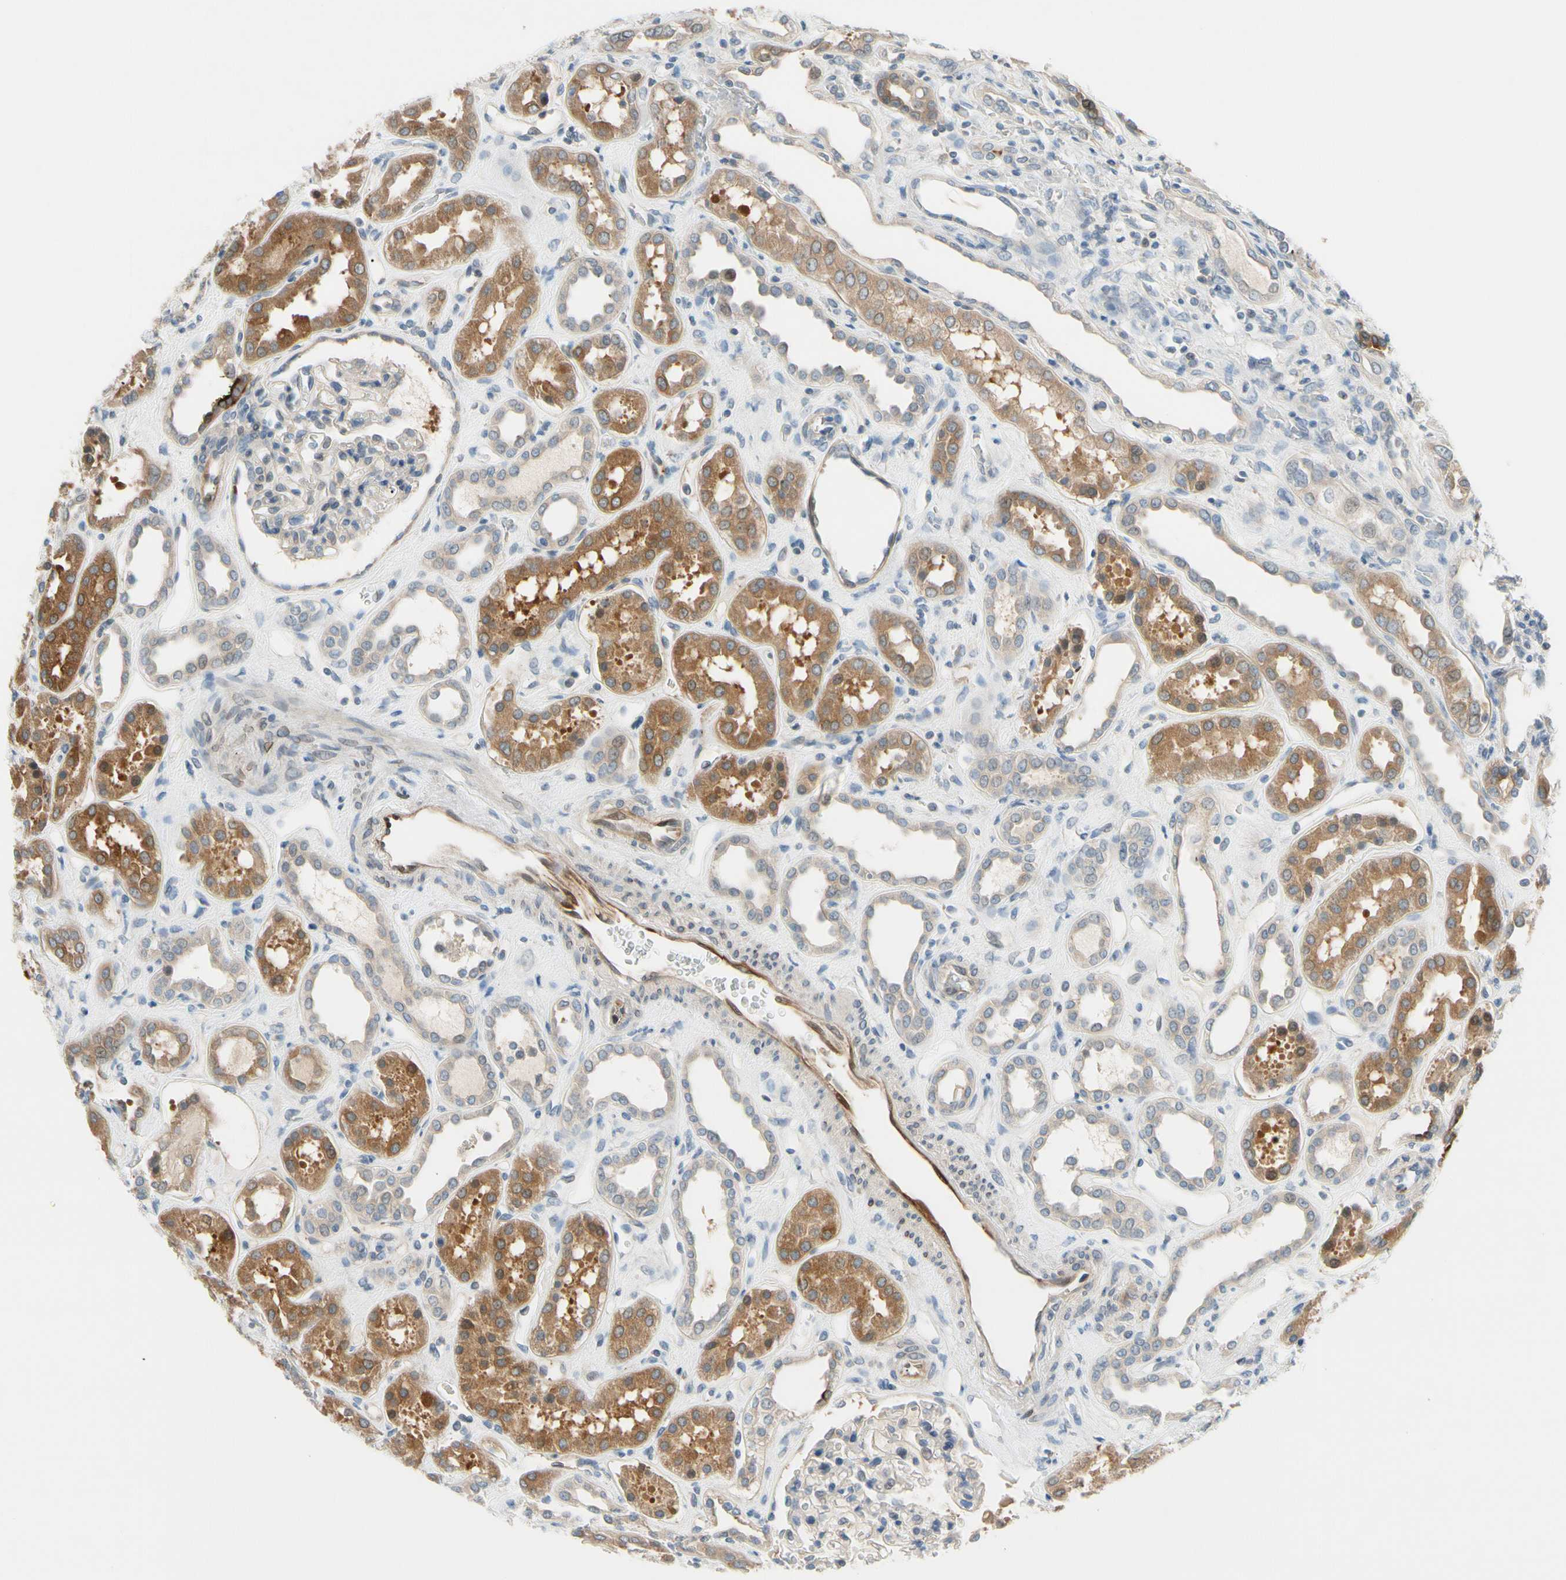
{"staining": {"intensity": "negative", "quantity": "none", "location": "none"}, "tissue": "kidney", "cell_type": "Cells in glomeruli", "image_type": "normal", "snomed": [{"axis": "morphology", "description": "Normal tissue, NOS"}, {"axis": "topography", "description": "Kidney"}], "caption": "The photomicrograph displays no staining of cells in glomeruli in benign kidney.", "gene": "CFAP36", "patient": {"sex": "male", "age": 59}}